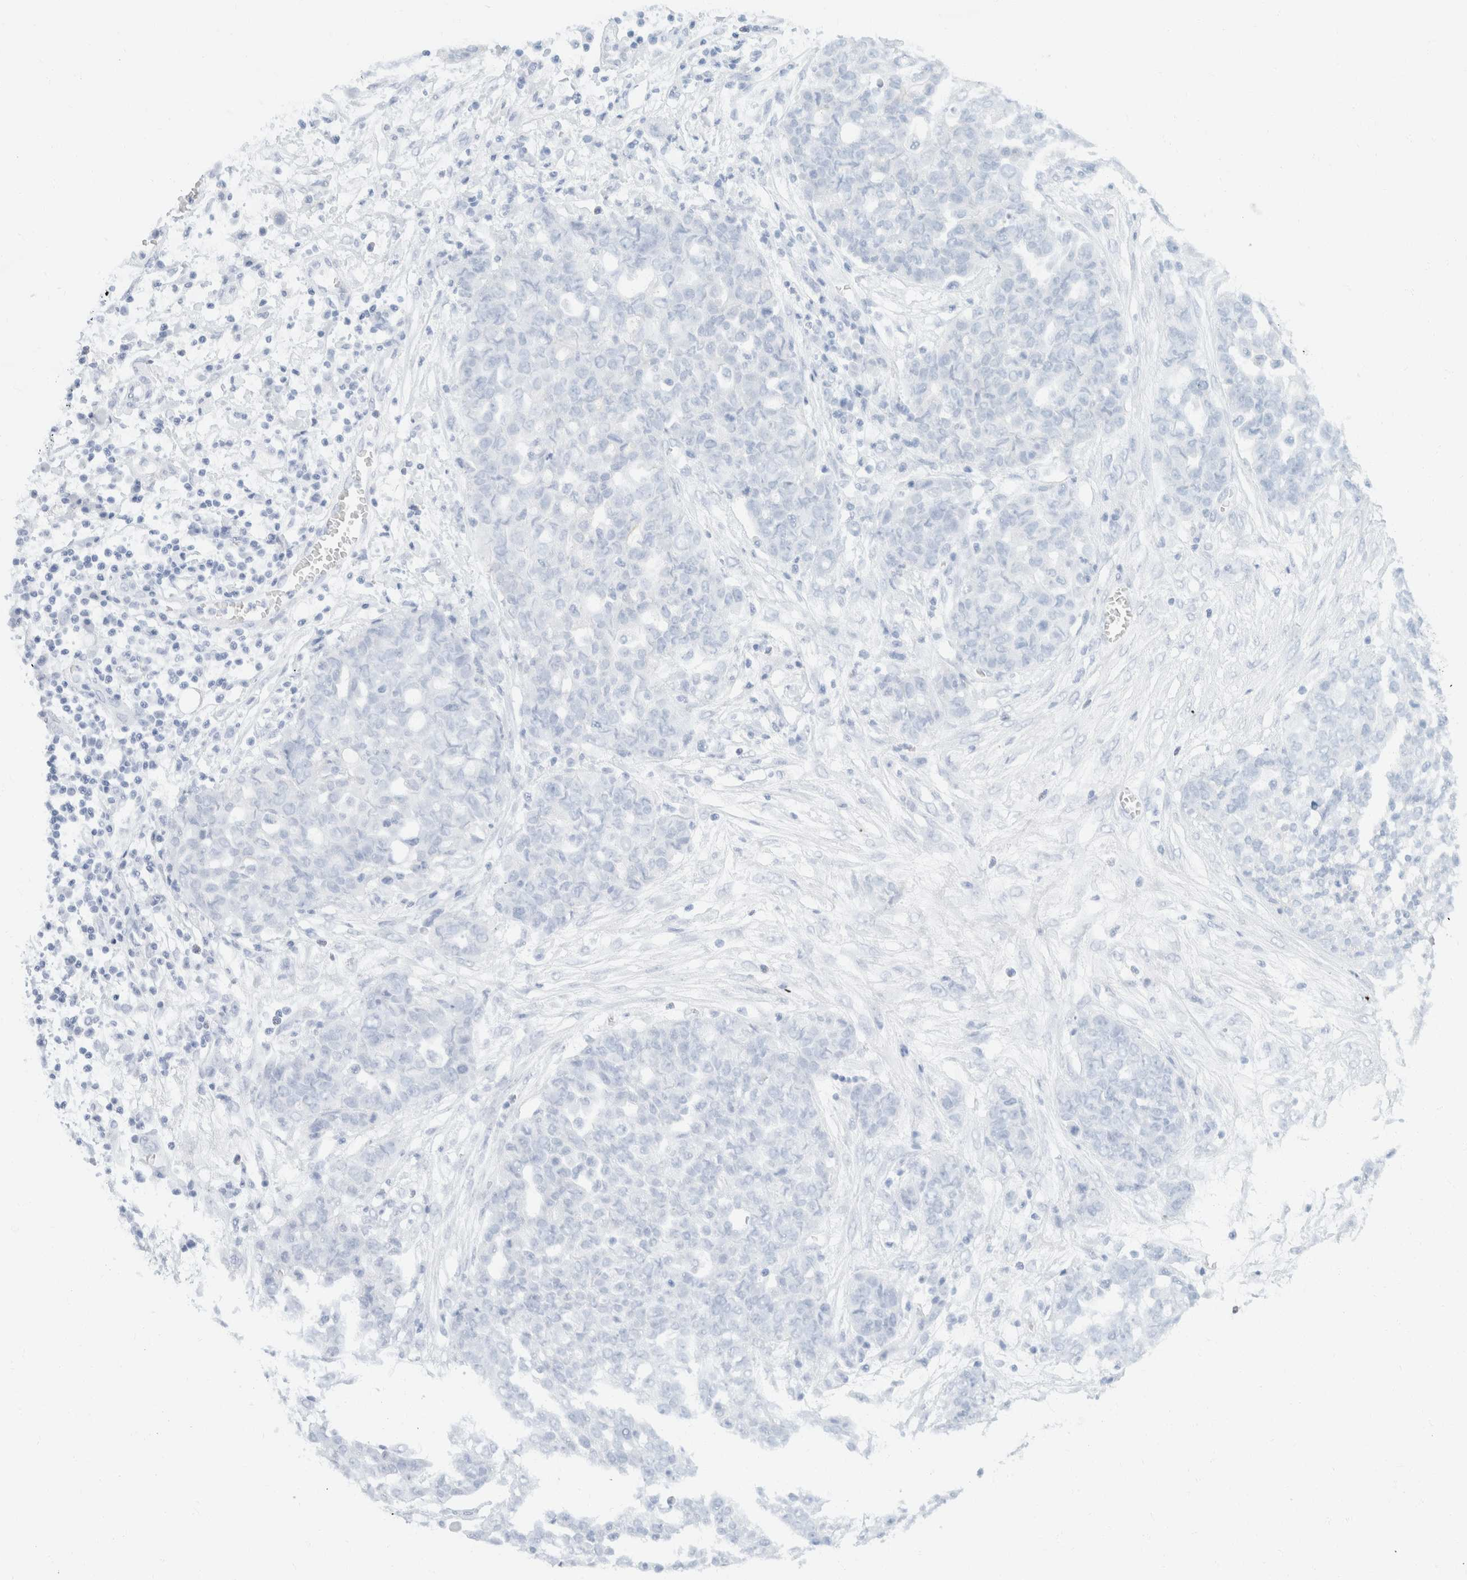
{"staining": {"intensity": "negative", "quantity": "none", "location": "none"}, "tissue": "ovarian cancer", "cell_type": "Tumor cells", "image_type": "cancer", "snomed": [{"axis": "morphology", "description": "Cystadenocarcinoma, serous, NOS"}, {"axis": "topography", "description": "Soft tissue"}, {"axis": "topography", "description": "Ovary"}], "caption": "Photomicrograph shows no protein positivity in tumor cells of serous cystadenocarcinoma (ovarian) tissue. (DAB (3,3'-diaminobenzidine) immunohistochemistry, high magnification).", "gene": "KRT20", "patient": {"sex": "female", "age": 57}}